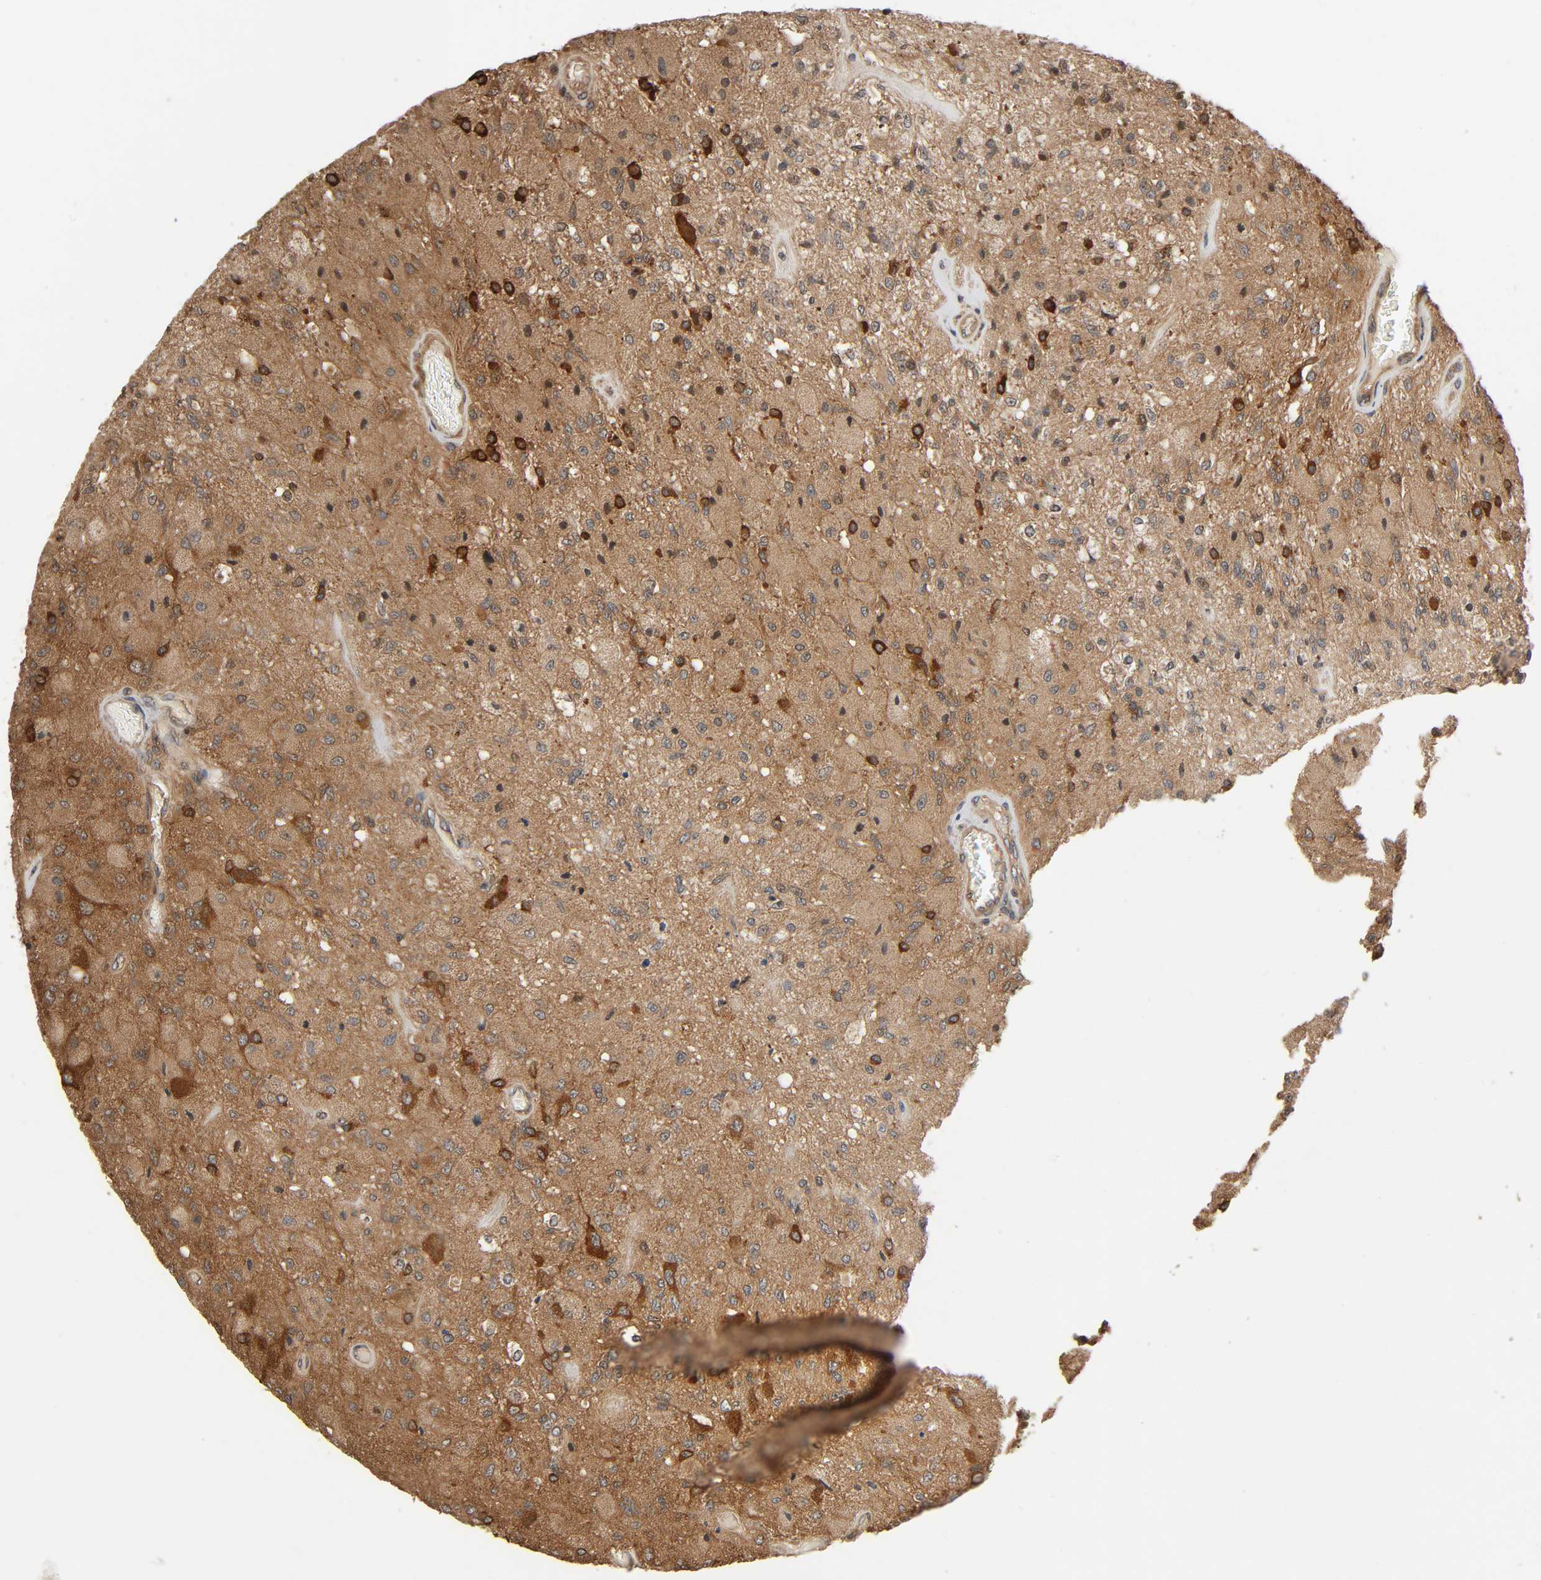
{"staining": {"intensity": "moderate", "quantity": ">75%", "location": "cytoplasmic/membranous"}, "tissue": "glioma", "cell_type": "Tumor cells", "image_type": "cancer", "snomed": [{"axis": "morphology", "description": "Normal tissue, NOS"}, {"axis": "morphology", "description": "Glioma, malignant, High grade"}, {"axis": "topography", "description": "Cerebral cortex"}], "caption": "DAB (3,3'-diaminobenzidine) immunohistochemical staining of human malignant high-grade glioma exhibits moderate cytoplasmic/membranous protein expression in approximately >75% of tumor cells.", "gene": "PPP2R1B", "patient": {"sex": "male", "age": 77}}